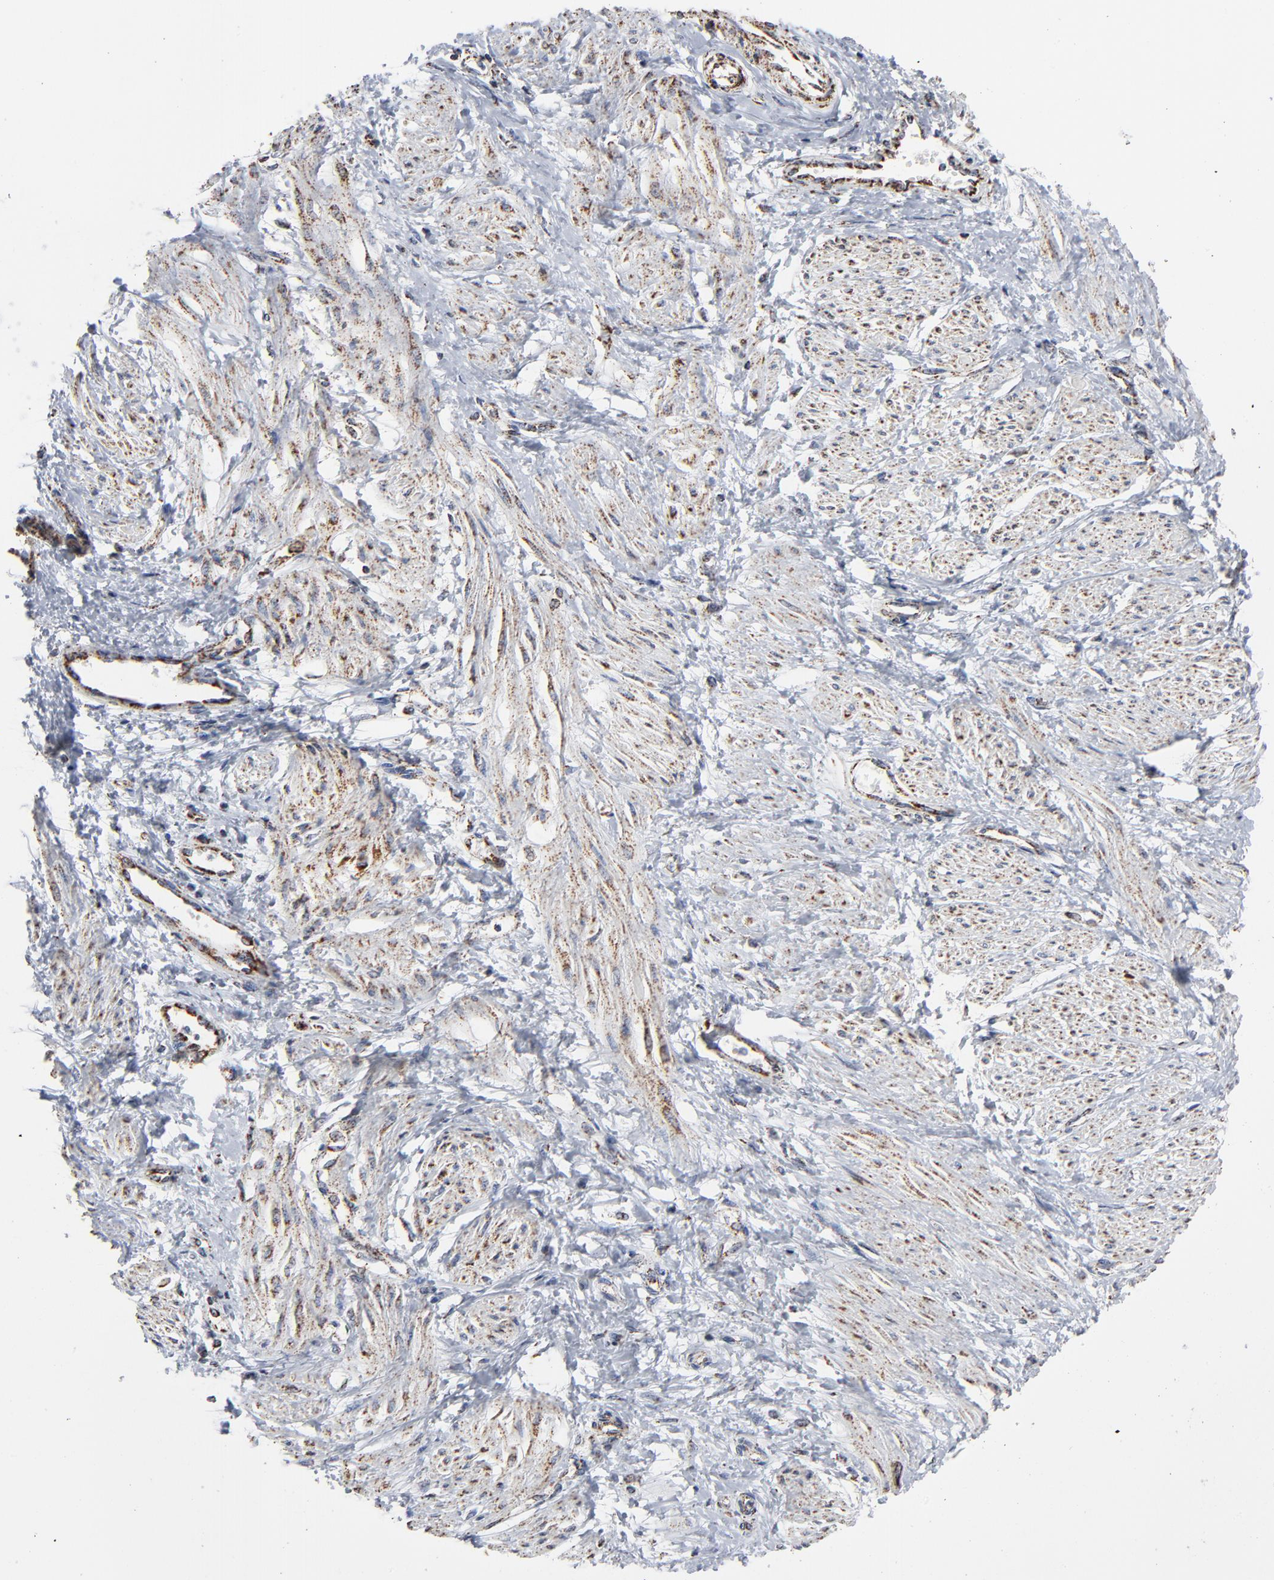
{"staining": {"intensity": "strong", "quantity": "25%-75%", "location": "cytoplasmic/membranous"}, "tissue": "smooth muscle", "cell_type": "Smooth muscle cells", "image_type": "normal", "snomed": [{"axis": "morphology", "description": "Normal tissue, NOS"}, {"axis": "topography", "description": "Smooth muscle"}, {"axis": "topography", "description": "Uterus"}], "caption": "Protein staining of normal smooth muscle shows strong cytoplasmic/membranous staining in about 25%-75% of smooth muscle cells. Immunohistochemistry (ihc) stains the protein of interest in brown and the nuclei are stained blue.", "gene": "UQCRC1", "patient": {"sex": "female", "age": 39}}